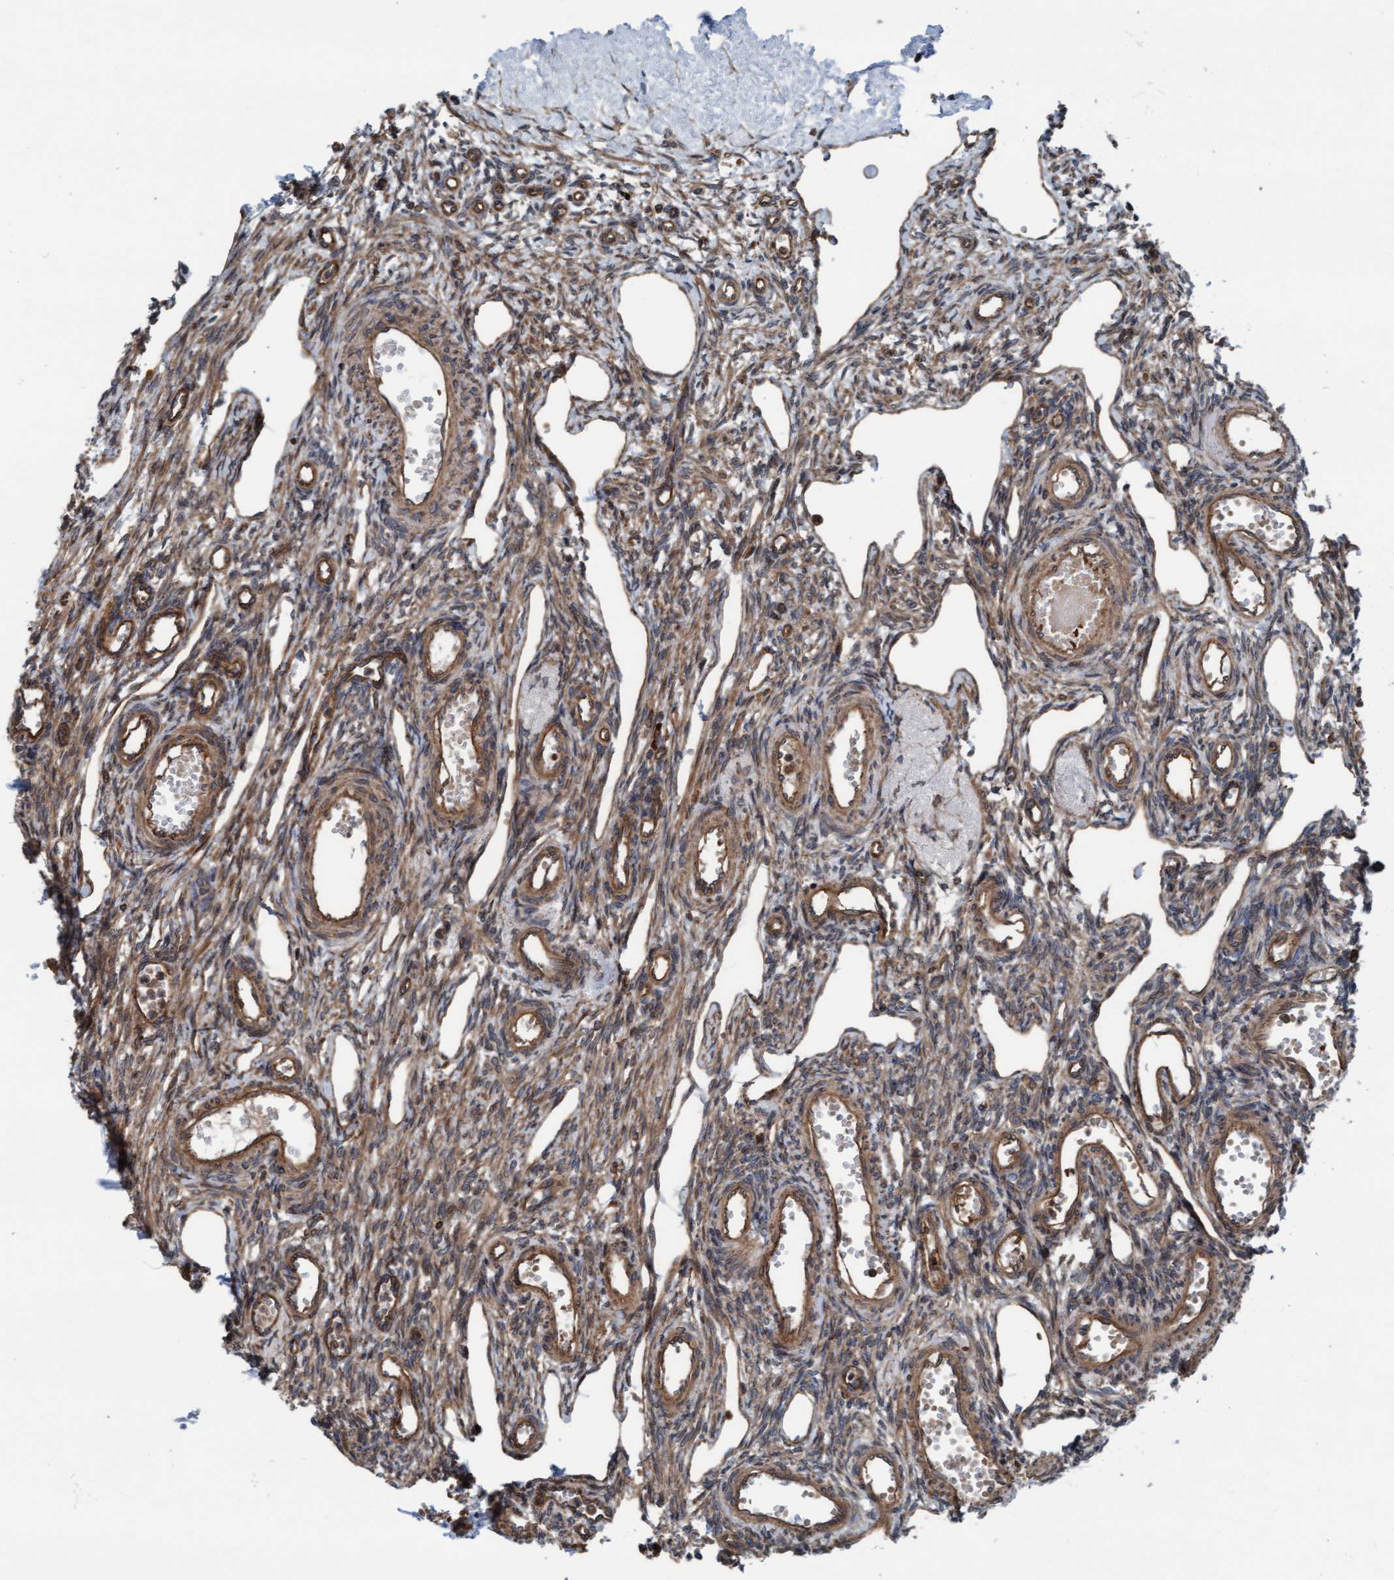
{"staining": {"intensity": "weak", "quantity": "25%-75%", "location": "cytoplasmic/membranous"}, "tissue": "ovary", "cell_type": "Ovarian stroma cells", "image_type": "normal", "snomed": [{"axis": "morphology", "description": "Normal tissue, NOS"}, {"axis": "topography", "description": "Ovary"}], "caption": "Immunohistochemical staining of benign human ovary exhibits low levels of weak cytoplasmic/membranous expression in approximately 25%-75% of ovarian stroma cells.", "gene": "RAP1GAP2", "patient": {"sex": "female", "age": 33}}